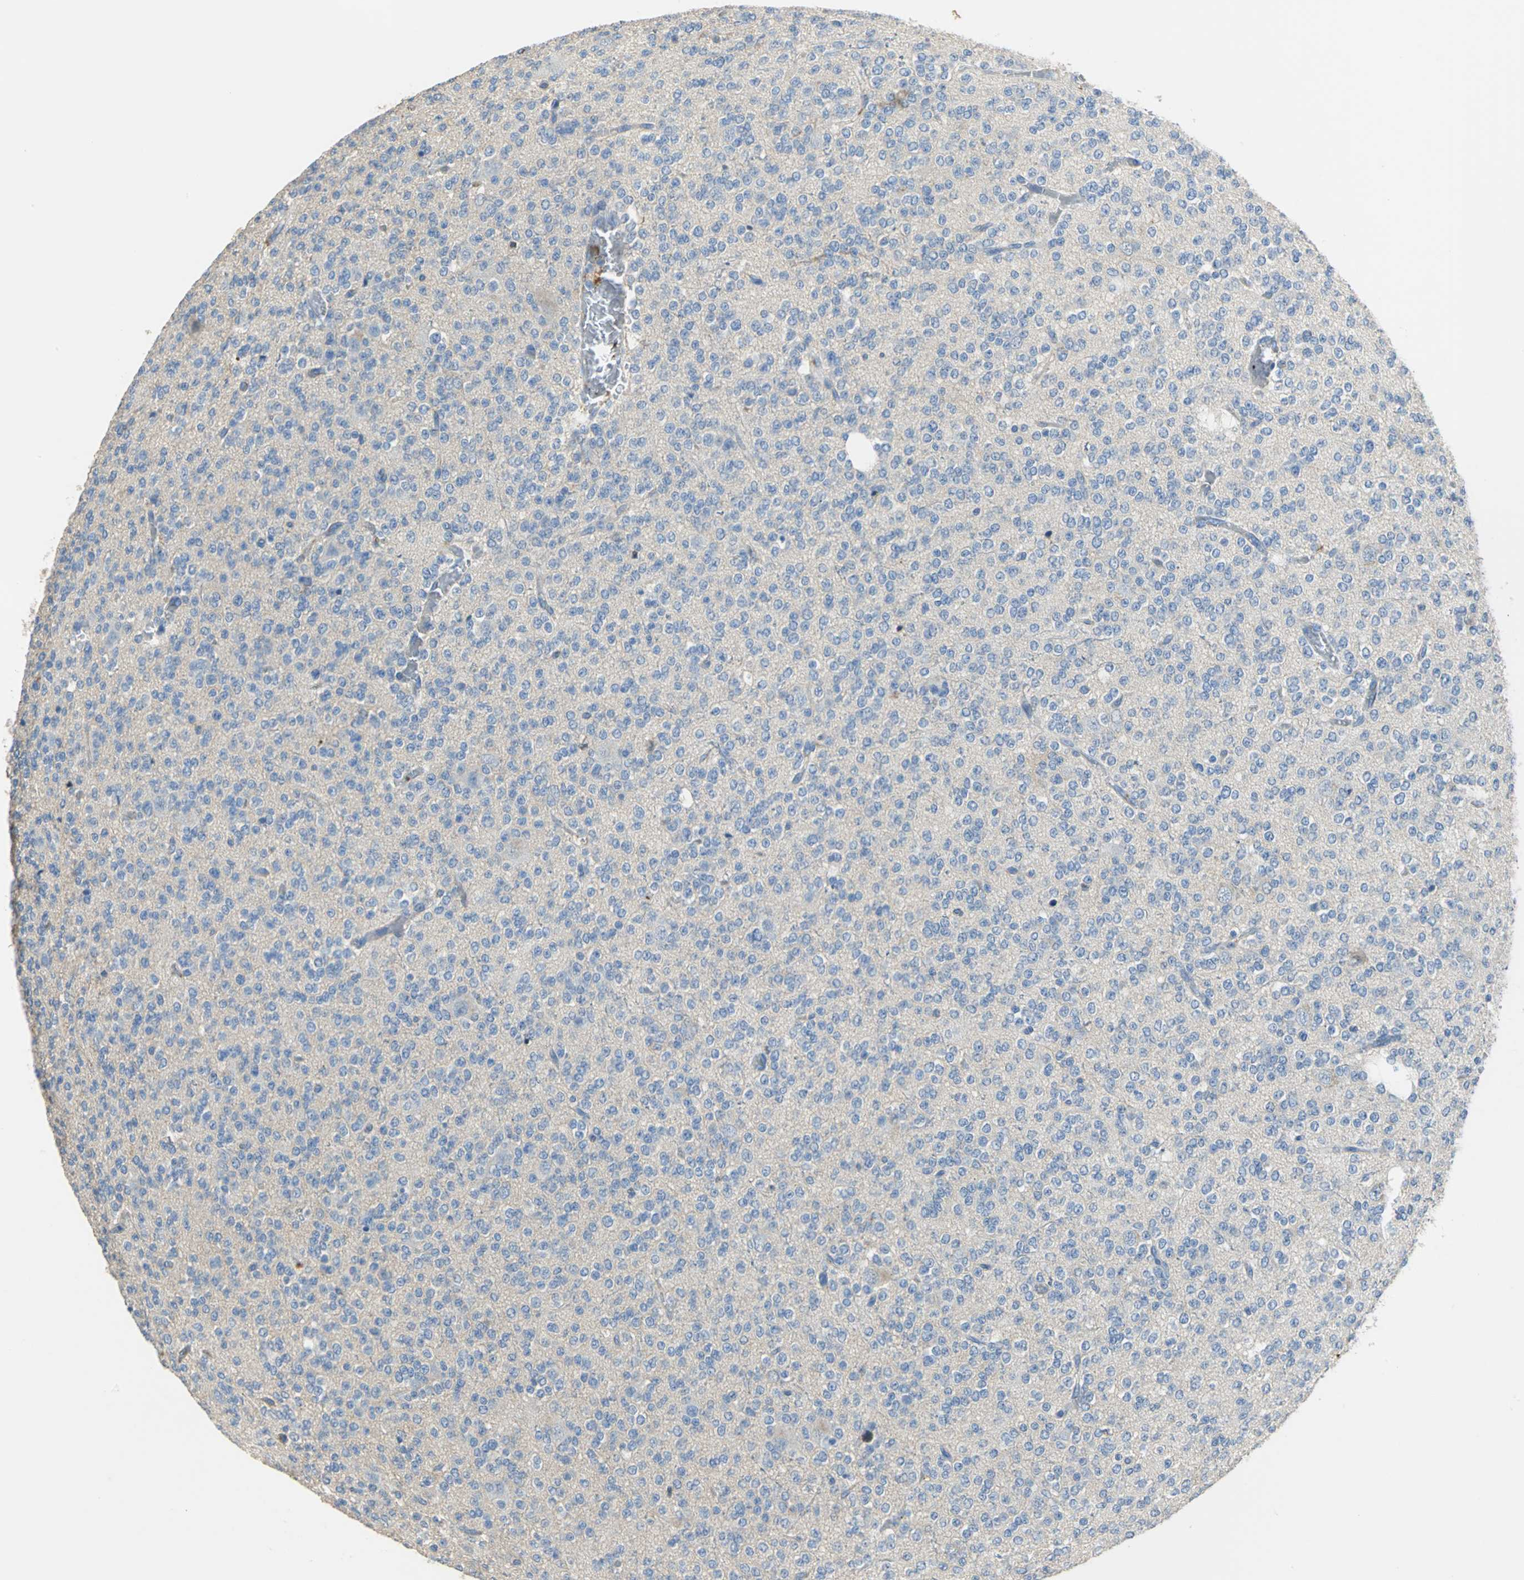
{"staining": {"intensity": "weak", "quantity": "25%-75%", "location": "cytoplasmic/membranous"}, "tissue": "glioma", "cell_type": "Tumor cells", "image_type": "cancer", "snomed": [{"axis": "morphology", "description": "Glioma, malignant, Low grade"}, {"axis": "topography", "description": "Brain"}], "caption": "Brown immunohistochemical staining in glioma shows weak cytoplasmic/membranous expression in about 25%-75% of tumor cells.", "gene": "GYG2", "patient": {"sex": "male", "age": 38}}